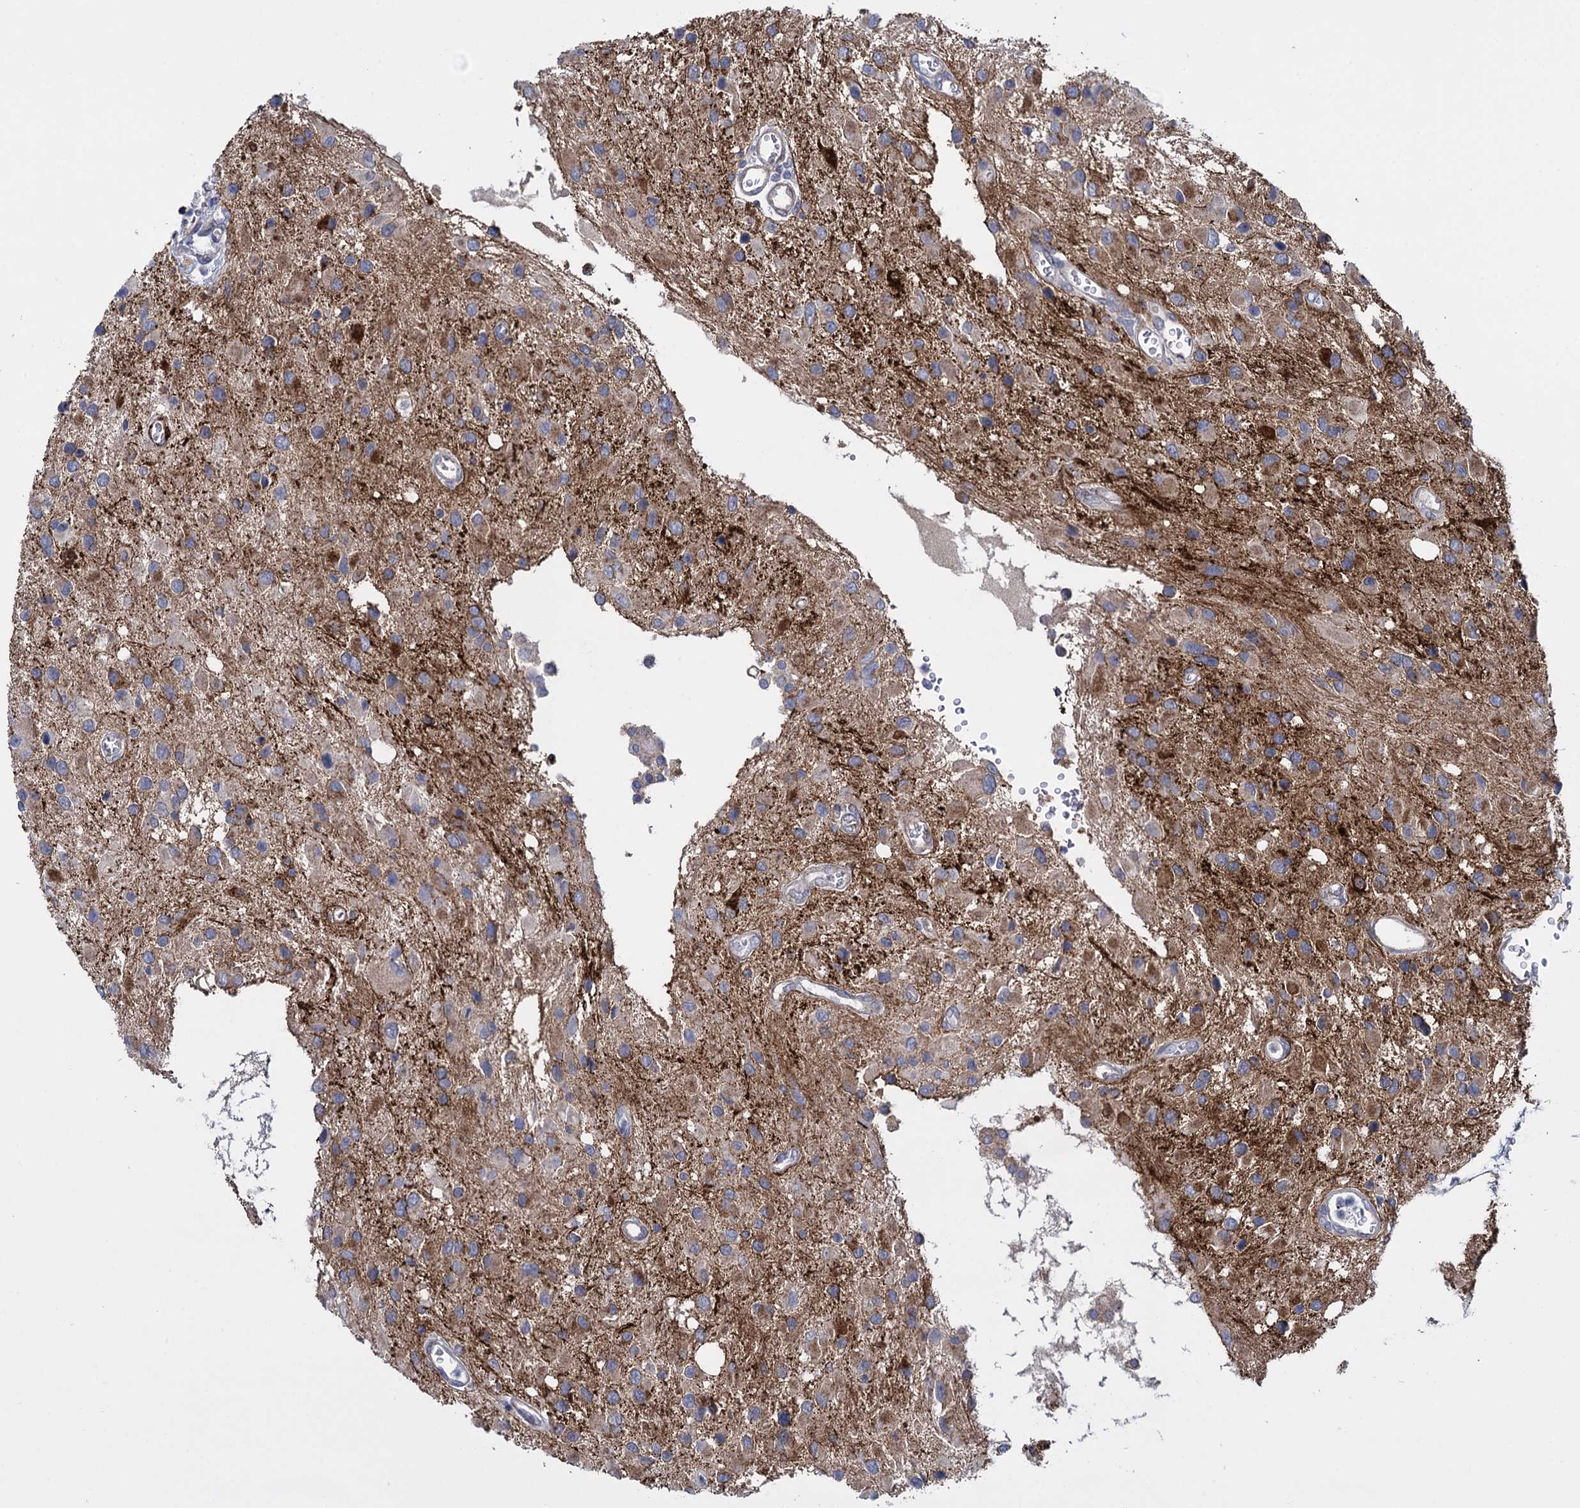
{"staining": {"intensity": "moderate", "quantity": ">75%", "location": "cytoplasmic/membranous"}, "tissue": "glioma", "cell_type": "Tumor cells", "image_type": "cancer", "snomed": [{"axis": "morphology", "description": "Glioma, malignant, High grade"}, {"axis": "topography", "description": "Brain"}], "caption": "Approximately >75% of tumor cells in human glioma exhibit moderate cytoplasmic/membranous protein staining as visualized by brown immunohistochemical staining.", "gene": "SNCG", "patient": {"sex": "male", "age": 53}}